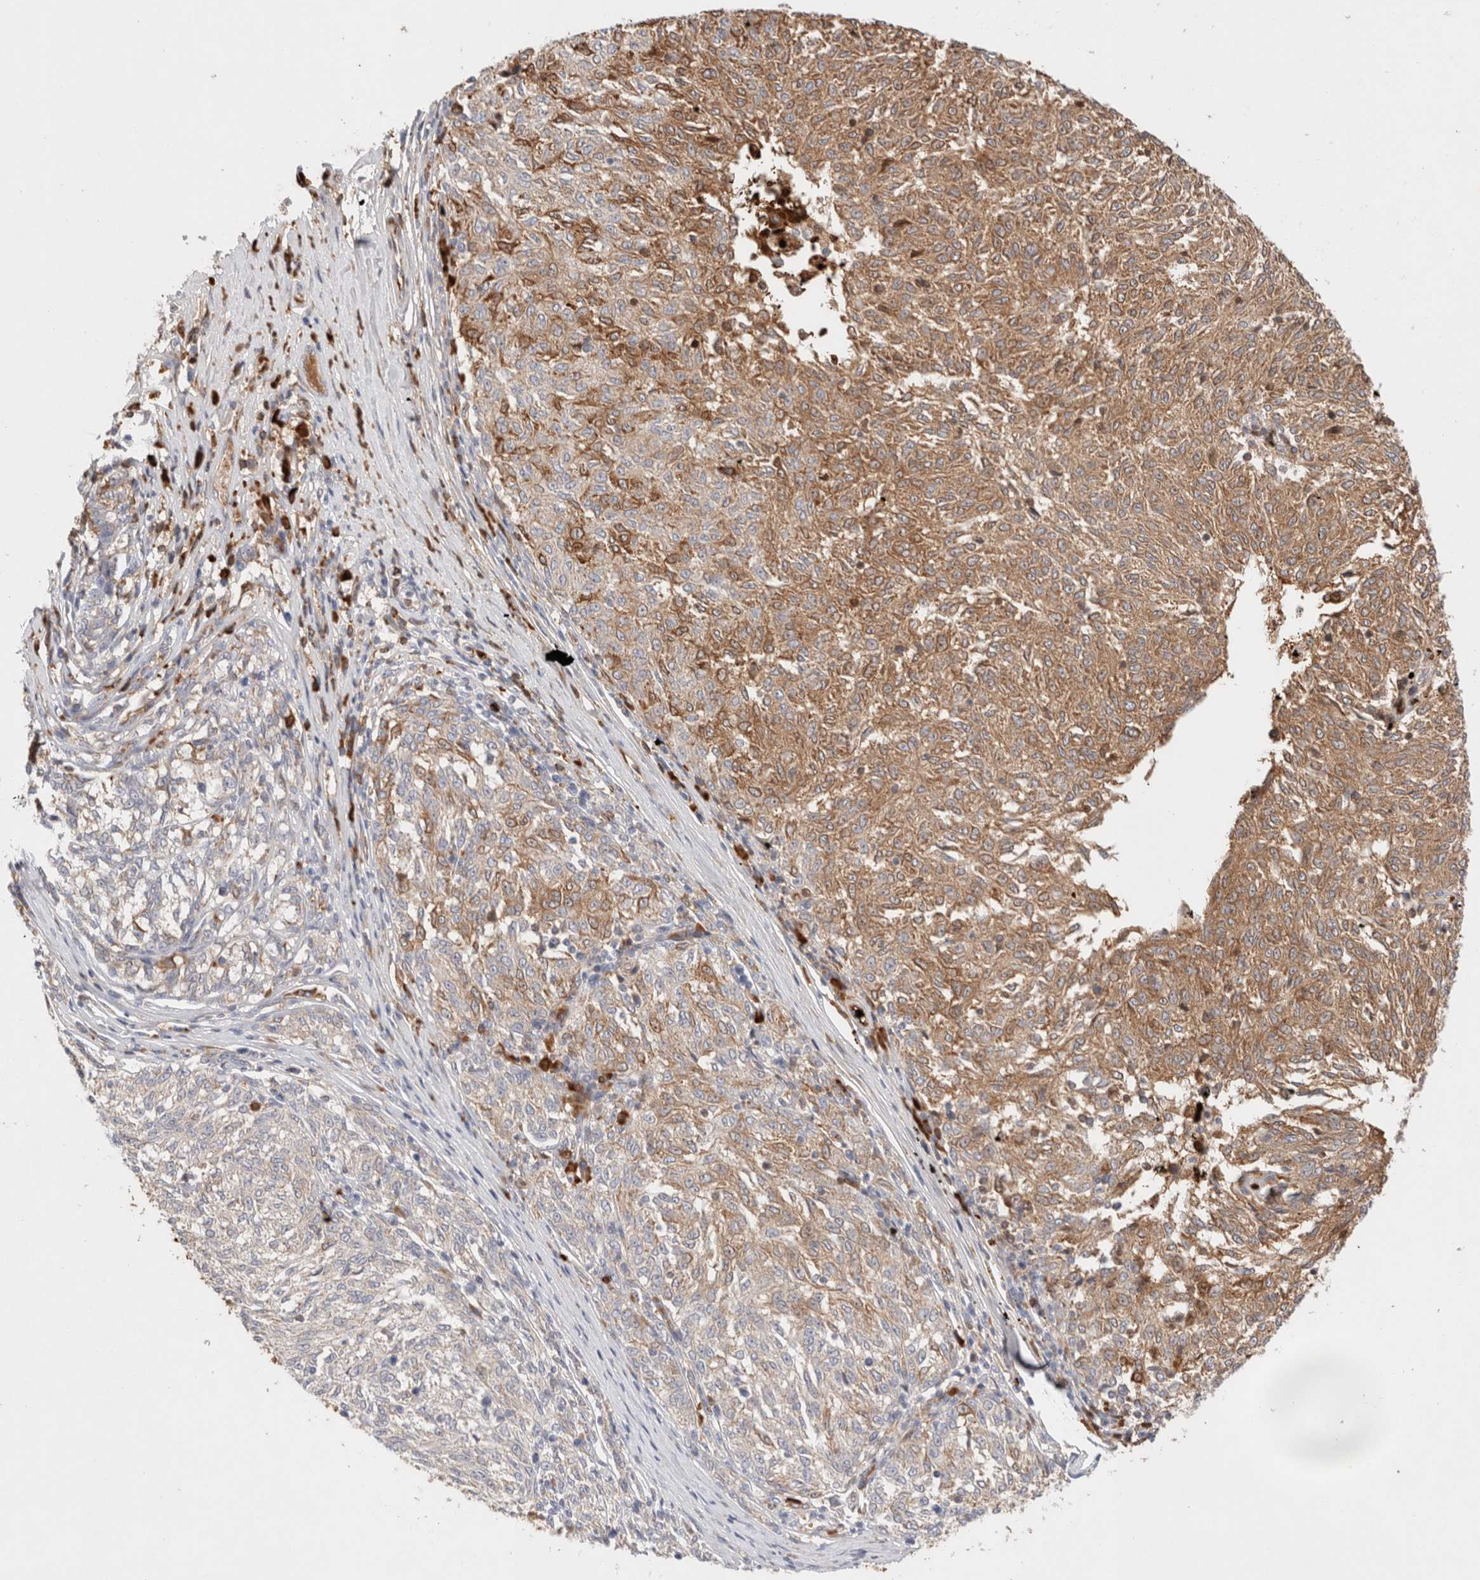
{"staining": {"intensity": "weak", "quantity": "25%-75%", "location": "cytoplasmic/membranous"}, "tissue": "melanoma", "cell_type": "Tumor cells", "image_type": "cancer", "snomed": [{"axis": "morphology", "description": "Malignant melanoma, NOS"}, {"axis": "topography", "description": "Skin"}], "caption": "Immunohistochemistry (IHC) photomicrograph of malignant melanoma stained for a protein (brown), which shows low levels of weak cytoplasmic/membranous staining in approximately 25%-75% of tumor cells.", "gene": "MST1", "patient": {"sex": "female", "age": 72}}